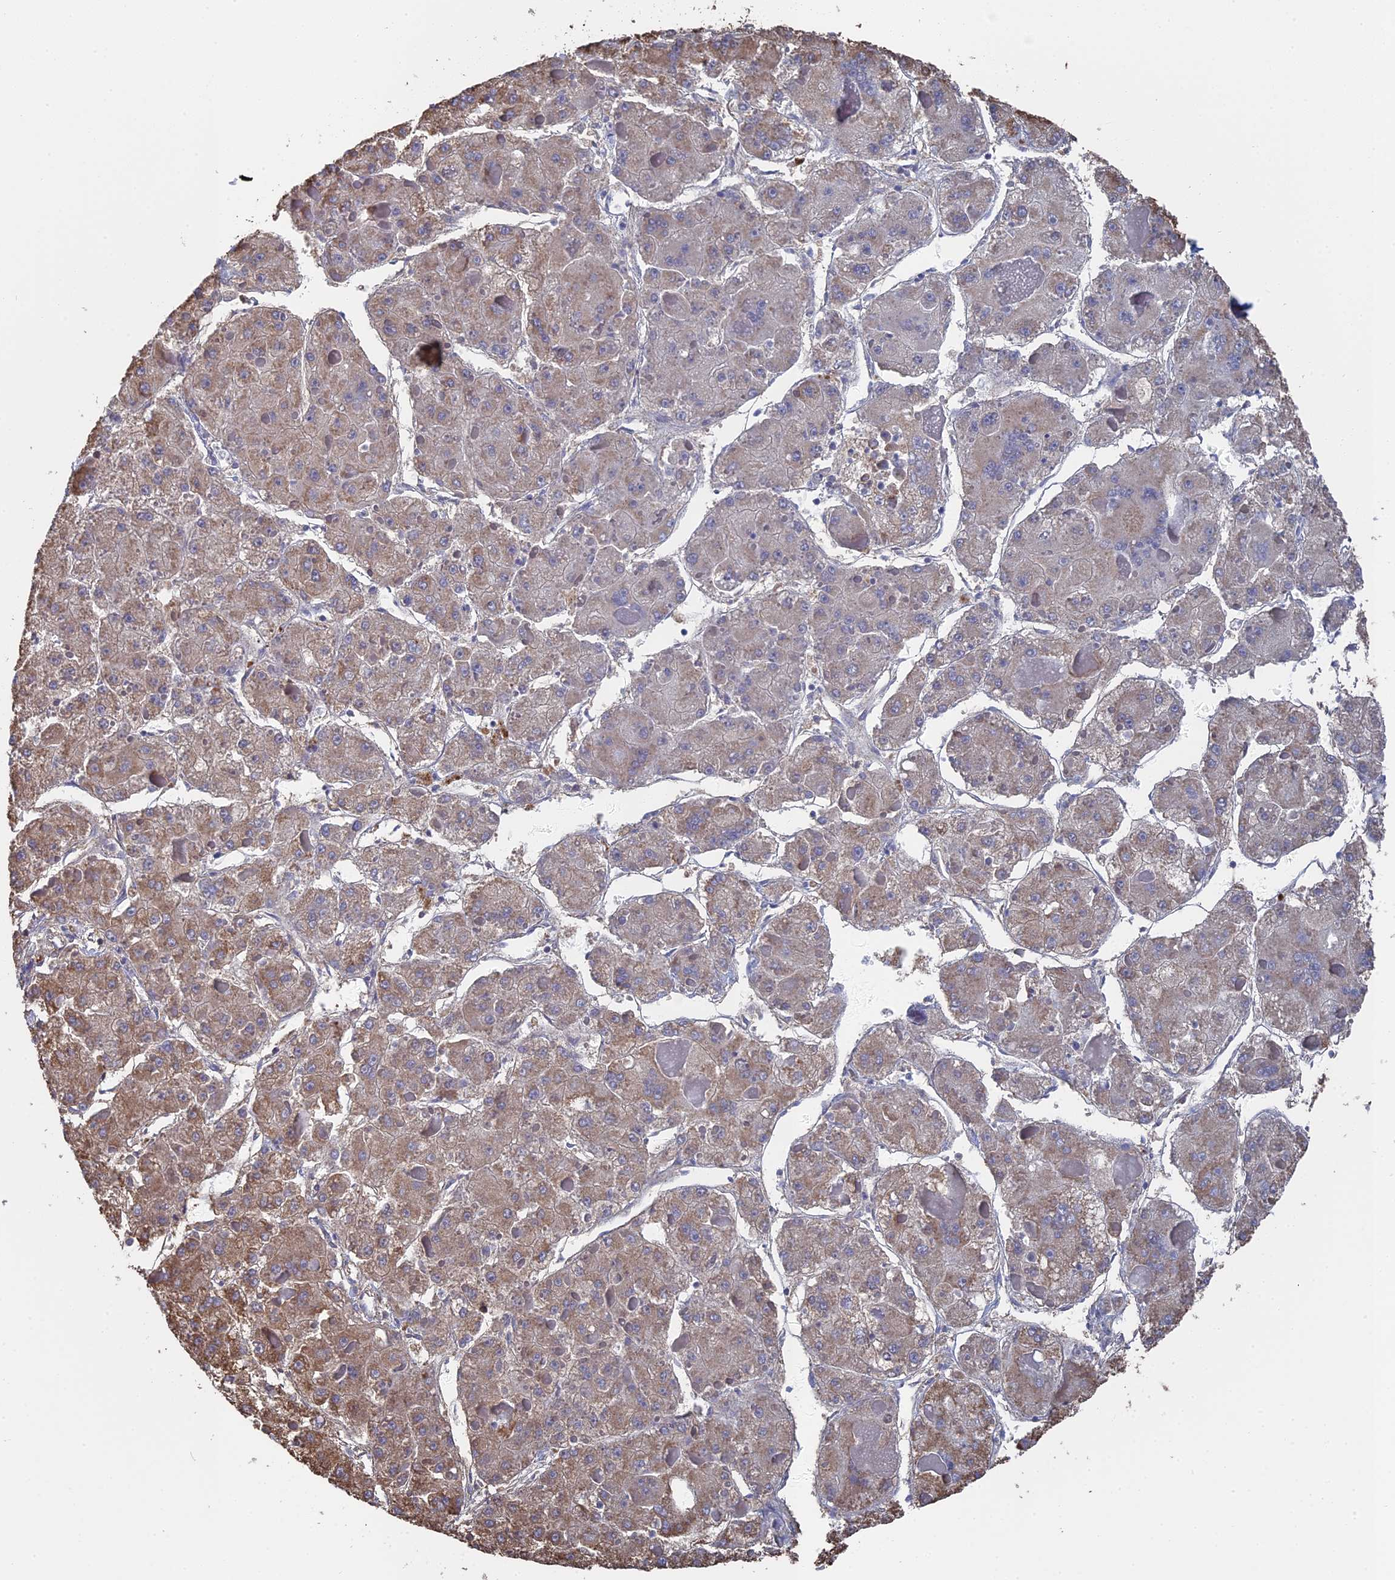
{"staining": {"intensity": "weak", "quantity": "25%-75%", "location": "cytoplasmic/membranous"}, "tissue": "liver cancer", "cell_type": "Tumor cells", "image_type": "cancer", "snomed": [{"axis": "morphology", "description": "Carcinoma, Hepatocellular, NOS"}, {"axis": "topography", "description": "Liver"}], "caption": "Brown immunohistochemical staining in liver cancer exhibits weak cytoplasmic/membranous positivity in approximately 25%-75% of tumor cells. Immunohistochemistry stains the protein in brown and the nuclei are stained blue.", "gene": "SMG9", "patient": {"sex": "female", "age": 73}}